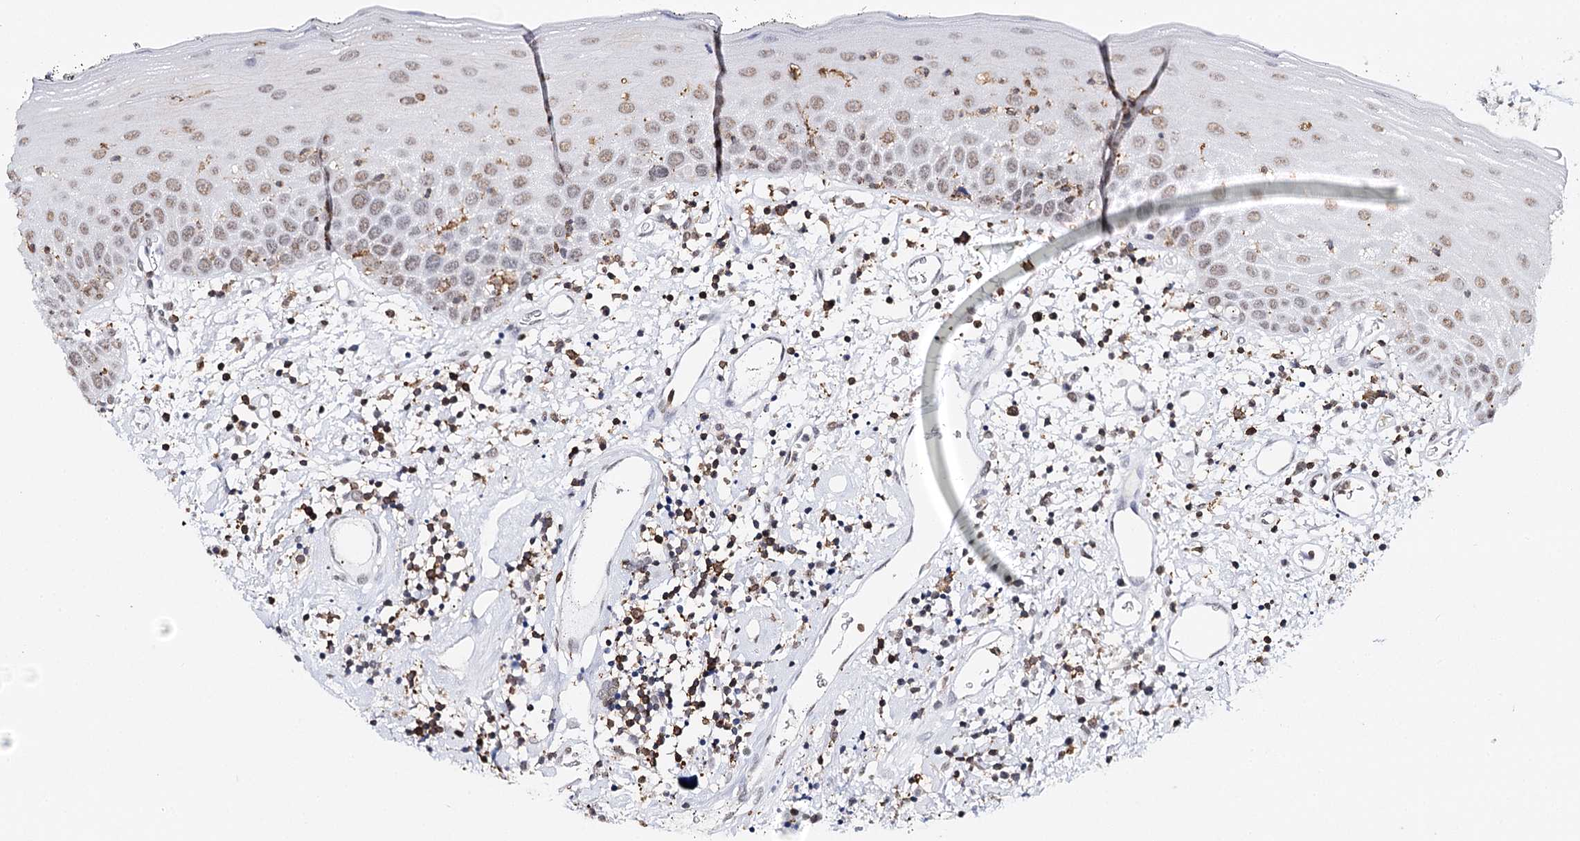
{"staining": {"intensity": "weak", "quantity": "25%-75%", "location": "nuclear"}, "tissue": "oral mucosa", "cell_type": "Squamous epithelial cells", "image_type": "normal", "snomed": [{"axis": "morphology", "description": "Normal tissue, NOS"}, {"axis": "topography", "description": "Oral tissue"}], "caption": "Immunohistochemistry (IHC) staining of unremarkable oral mucosa, which displays low levels of weak nuclear expression in approximately 25%-75% of squamous epithelial cells indicating weak nuclear protein expression. The staining was performed using DAB (3,3'-diaminobenzidine) (brown) for protein detection and nuclei were counterstained in hematoxylin (blue).", "gene": "BARD1", "patient": {"sex": "male", "age": 74}}